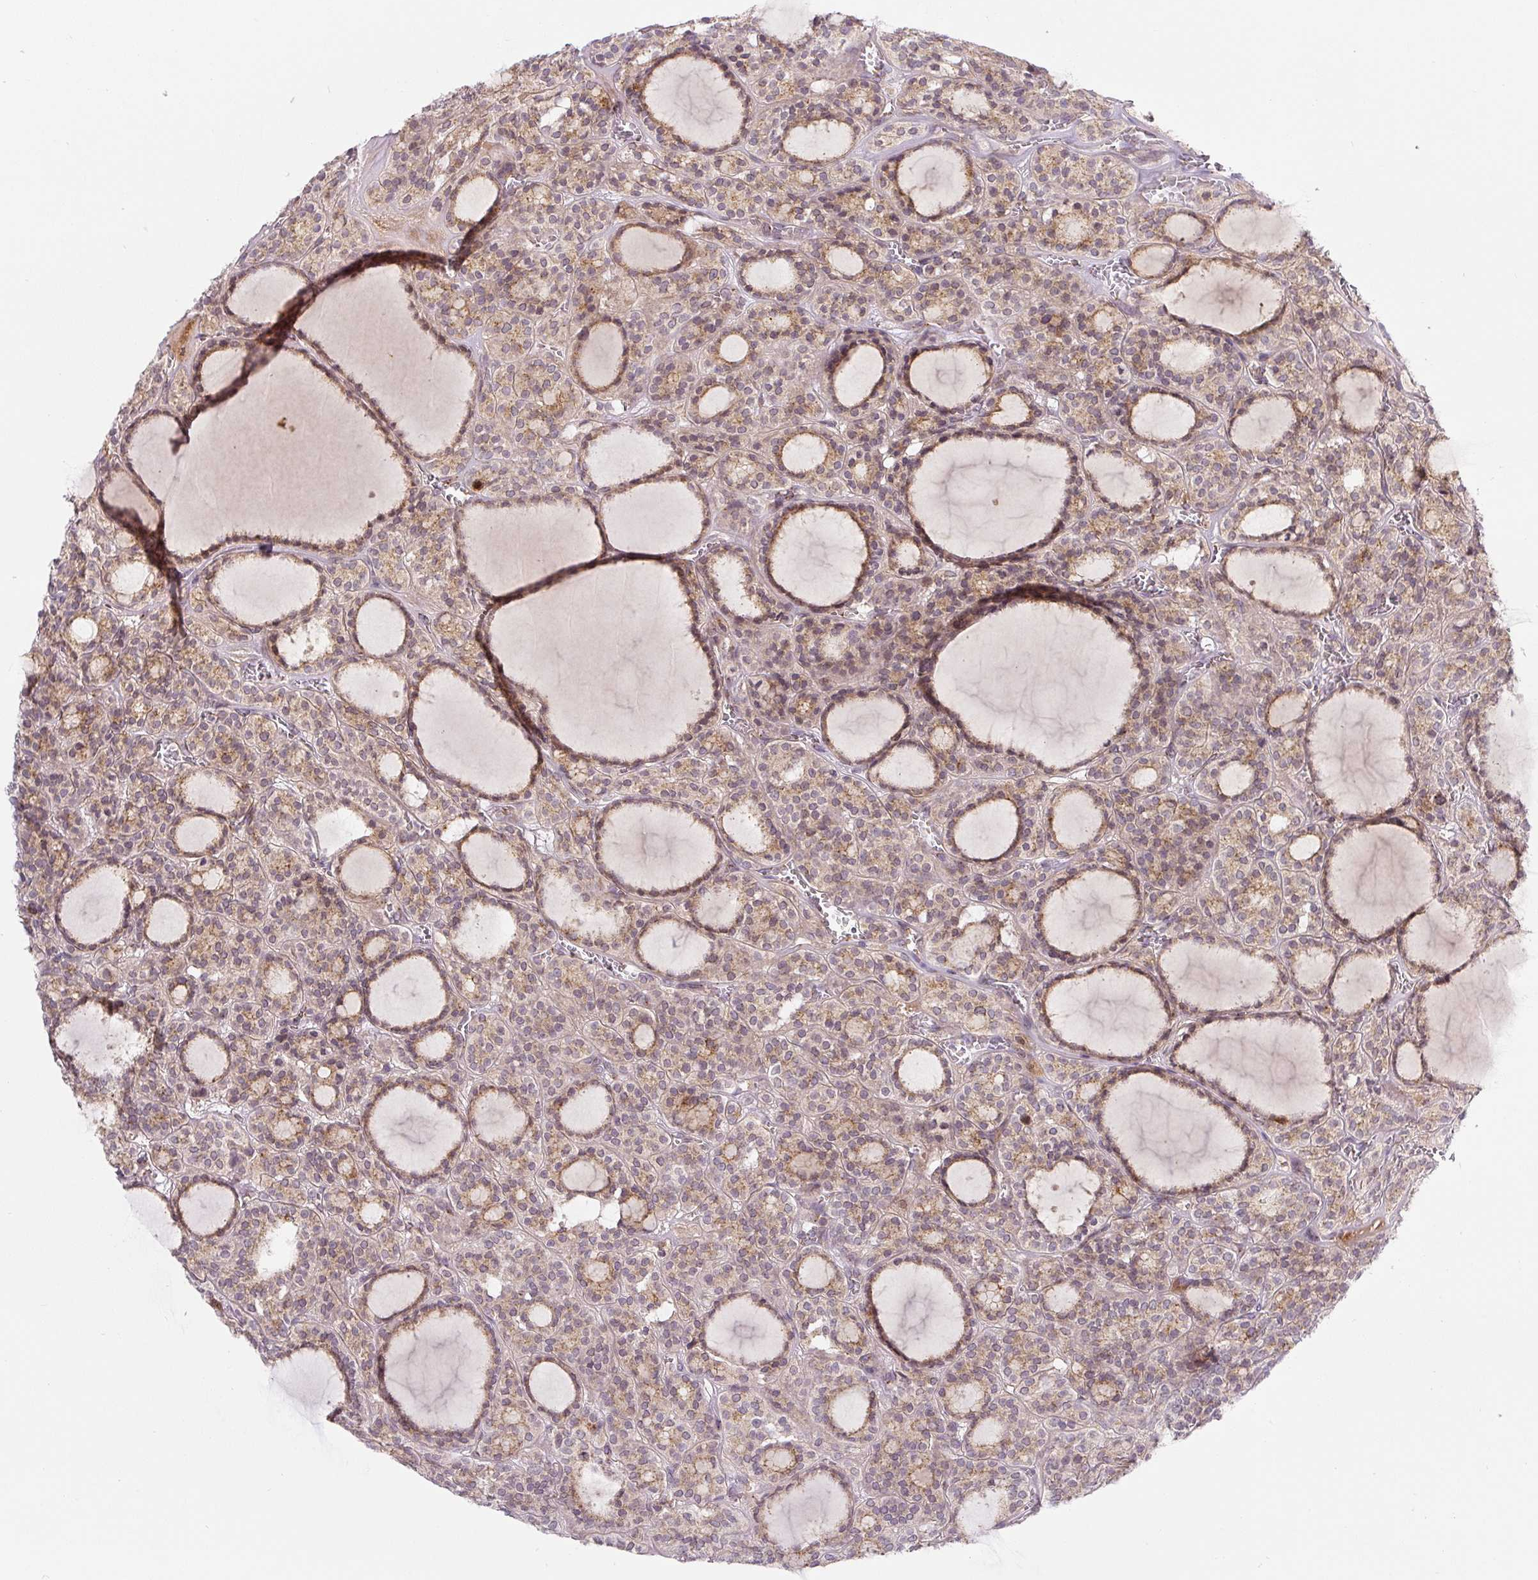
{"staining": {"intensity": "weak", "quantity": ">75%", "location": "cytoplasmic/membranous"}, "tissue": "thyroid cancer", "cell_type": "Tumor cells", "image_type": "cancer", "snomed": [{"axis": "morphology", "description": "Follicular adenoma carcinoma, NOS"}, {"axis": "topography", "description": "Thyroid gland"}], "caption": "Immunohistochemistry (IHC) staining of follicular adenoma carcinoma (thyroid), which reveals low levels of weak cytoplasmic/membranous expression in approximately >75% of tumor cells indicating weak cytoplasmic/membranous protein expression. The staining was performed using DAB (3,3'-diaminobenzidine) (brown) for protein detection and nuclei were counterstained in hematoxylin (blue).", "gene": "PCM1", "patient": {"sex": "female", "age": 63}}